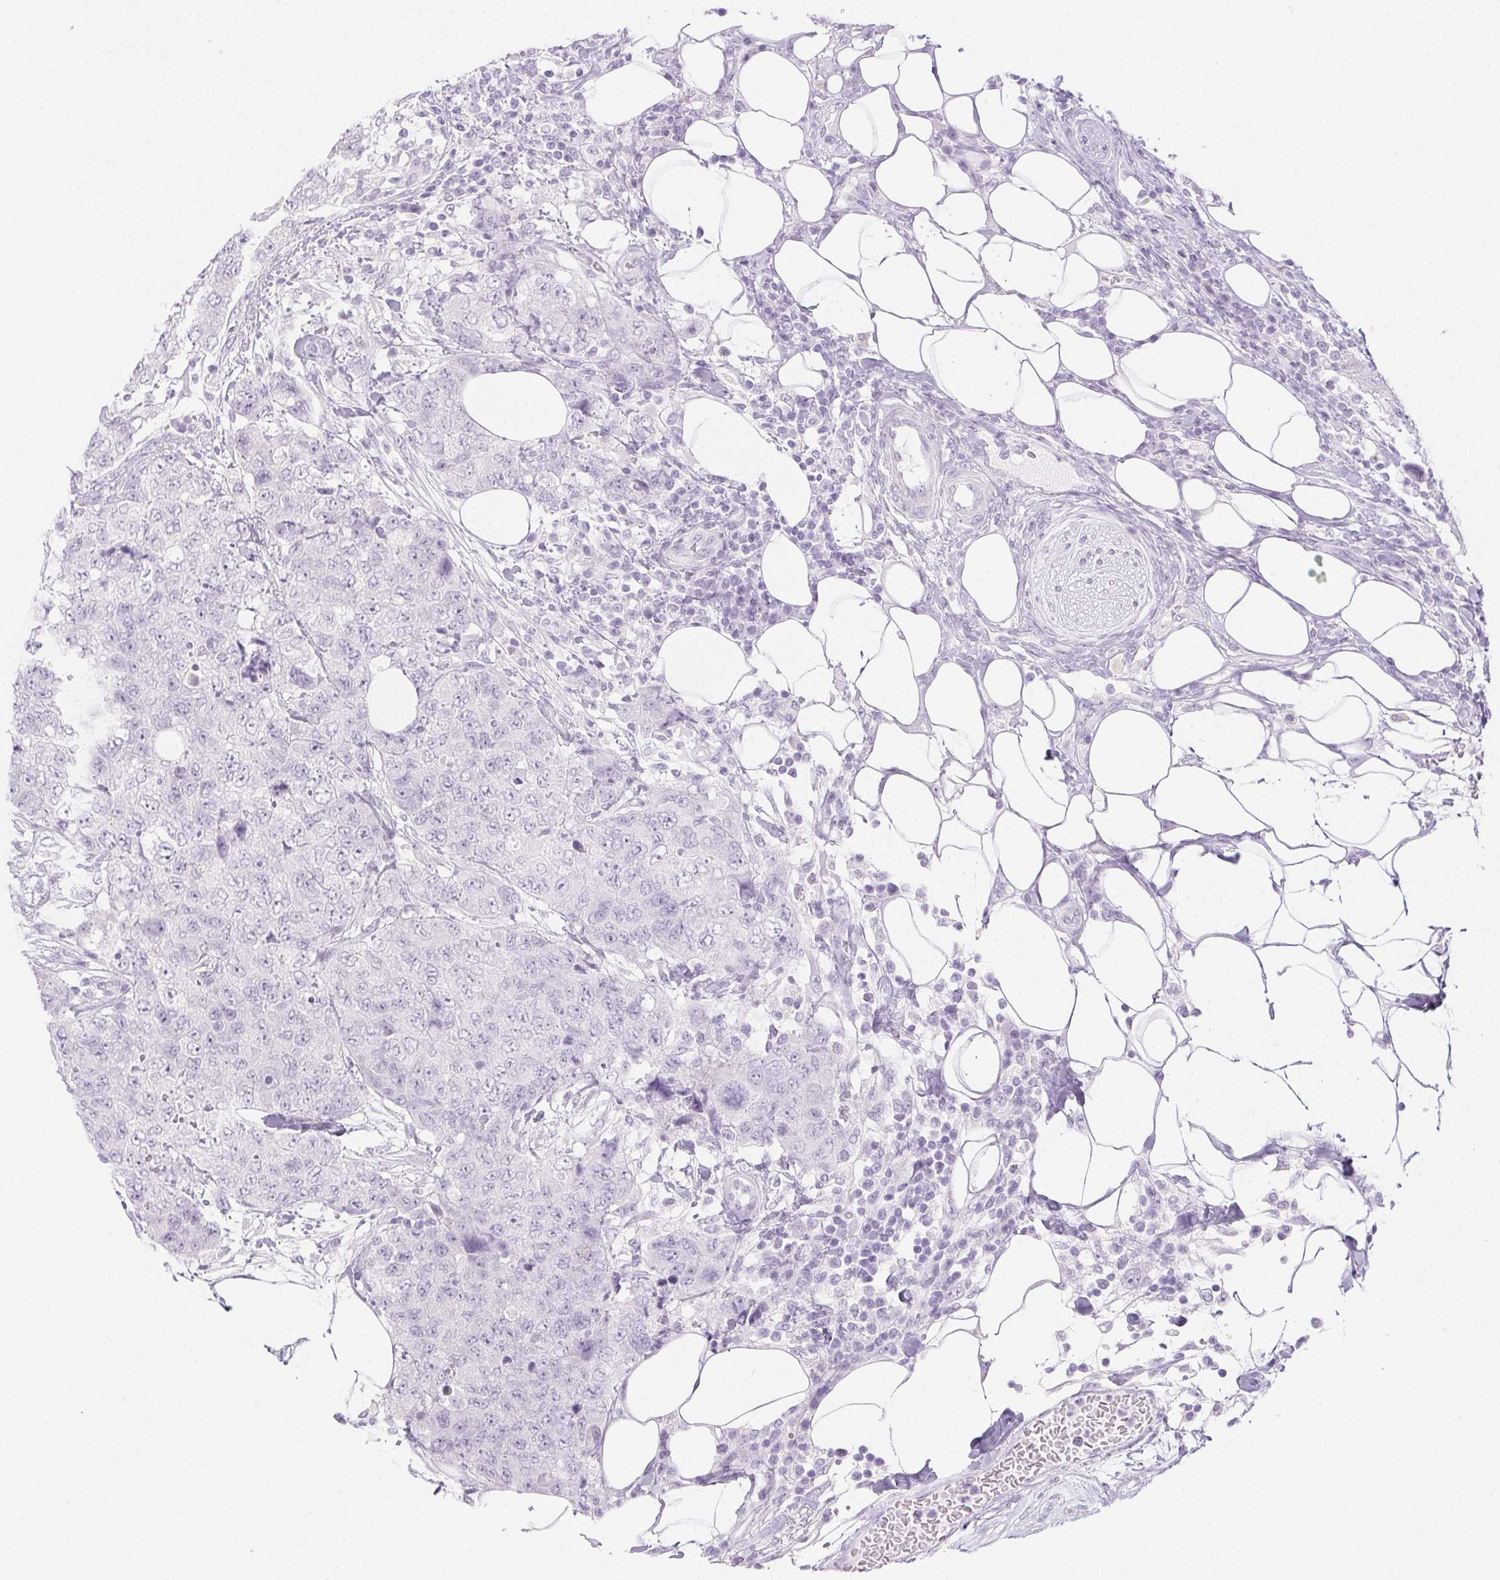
{"staining": {"intensity": "negative", "quantity": "none", "location": "none"}, "tissue": "urothelial cancer", "cell_type": "Tumor cells", "image_type": "cancer", "snomed": [{"axis": "morphology", "description": "Urothelial carcinoma, High grade"}, {"axis": "topography", "description": "Urinary bladder"}], "caption": "Human urothelial carcinoma (high-grade) stained for a protein using immunohistochemistry (IHC) displays no expression in tumor cells.", "gene": "PI3", "patient": {"sex": "female", "age": 78}}